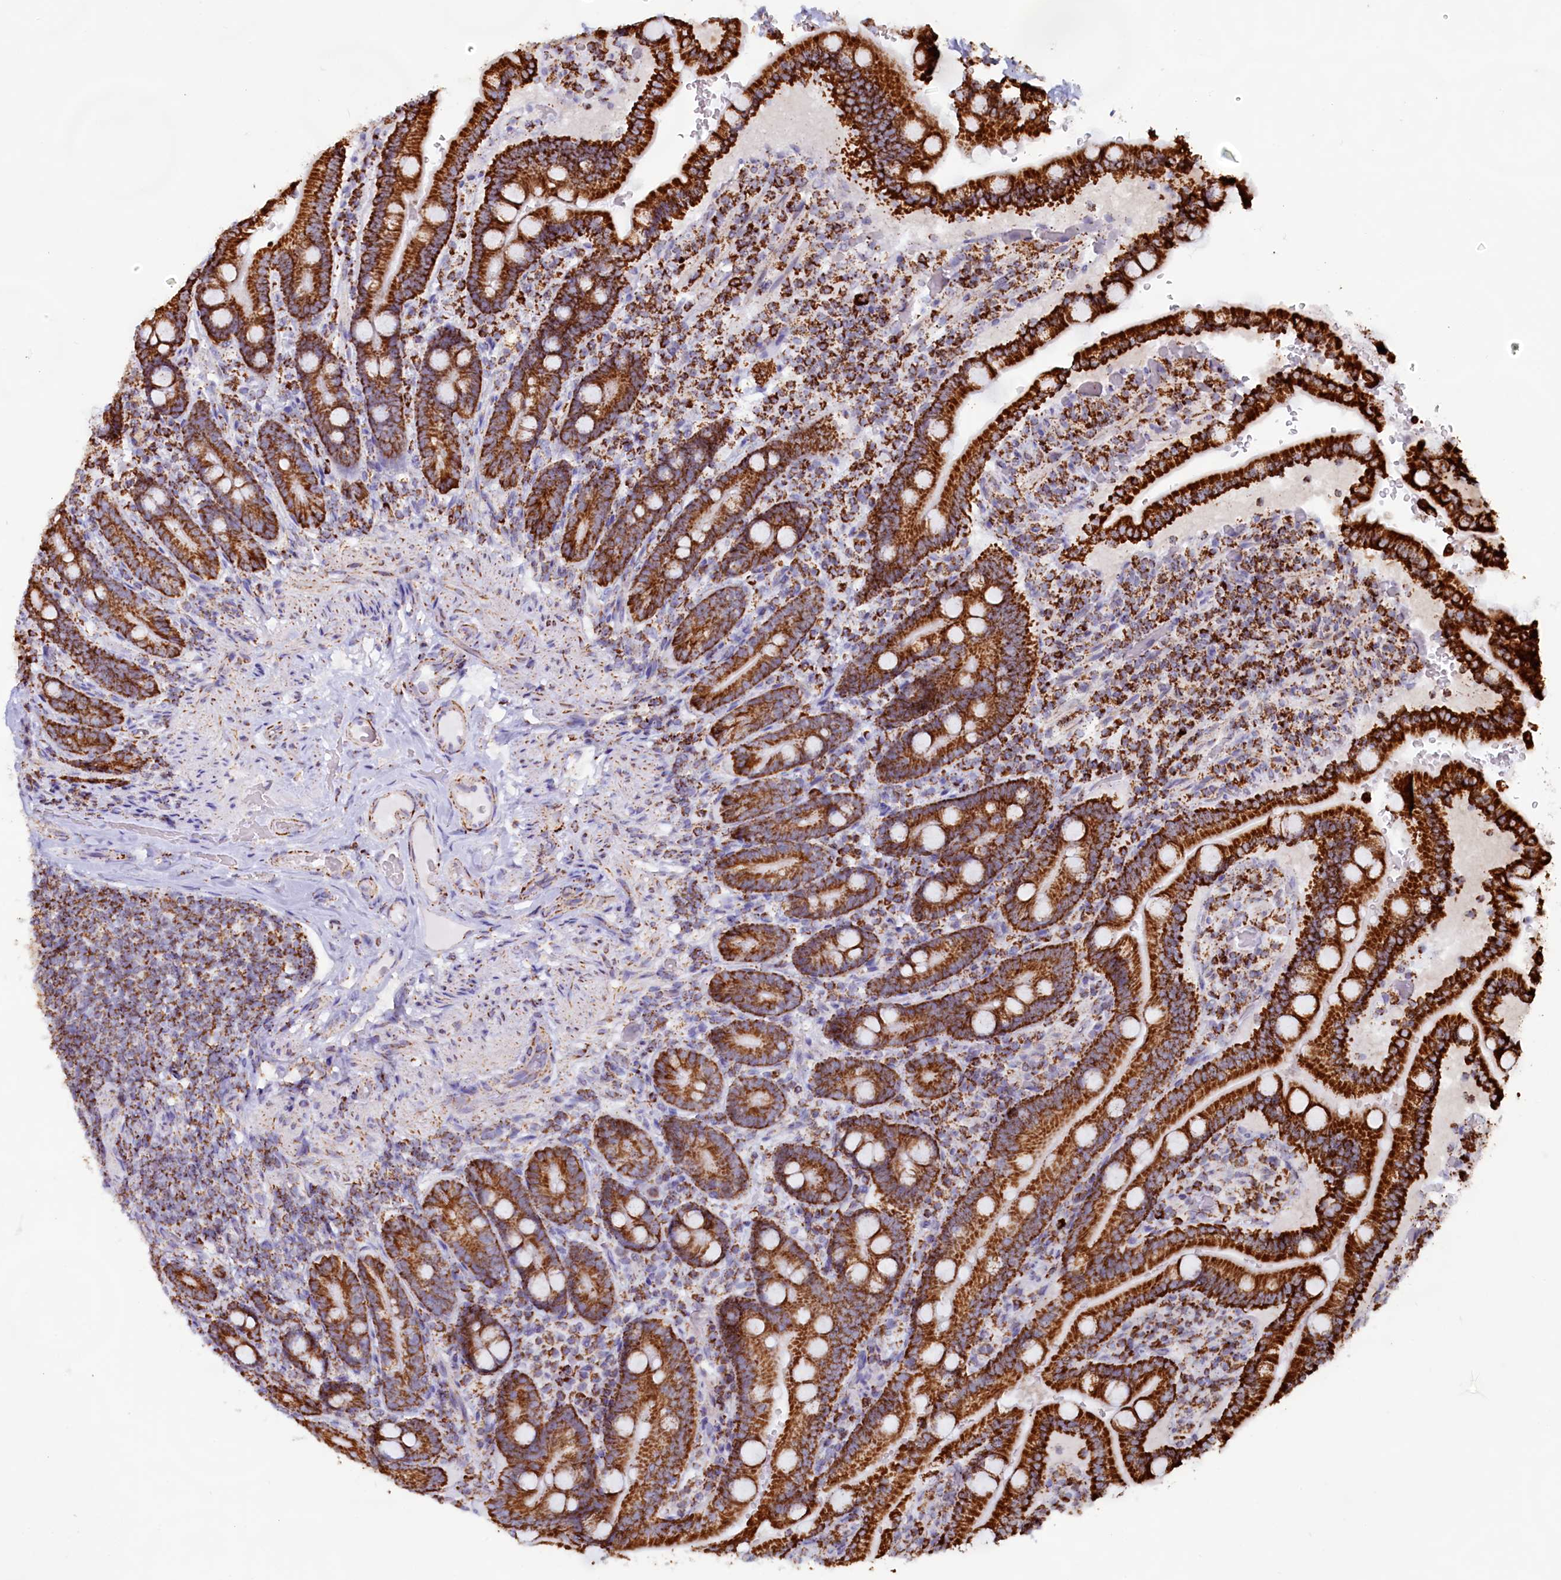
{"staining": {"intensity": "strong", "quantity": ">75%", "location": "cytoplasmic/membranous"}, "tissue": "duodenum", "cell_type": "Glandular cells", "image_type": "normal", "snomed": [{"axis": "morphology", "description": "Normal tissue, NOS"}, {"axis": "topography", "description": "Duodenum"}], "caption": "This micrograph shows normal duodenum stained with IHC to label a protein in brown. The cytoplasmic/membranous of glandular cells show strong positivity for the protein. Nuclei are counter-stained blue.", "gene": "C1D", "patient": {"sex": "female", "age": 62}}